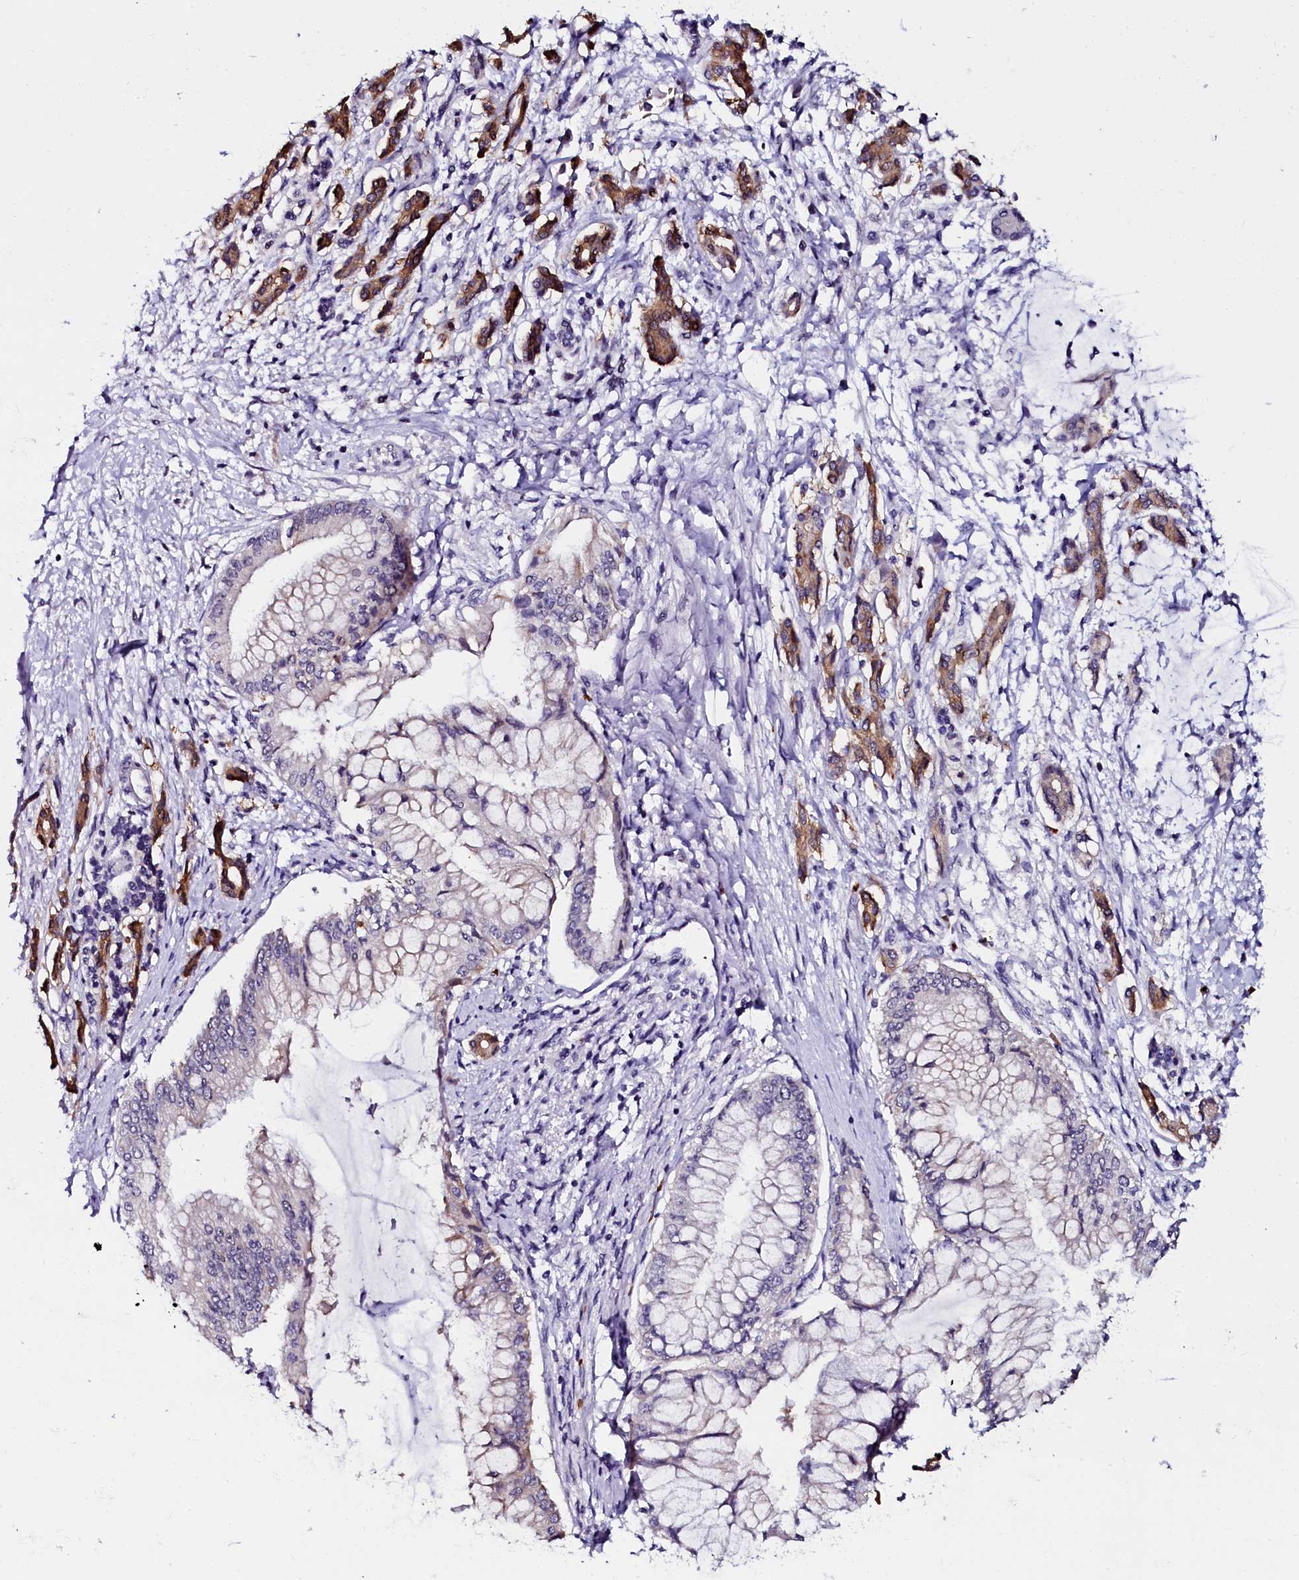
{"staining": {"intensity": "negative", "quantity": "none", "location": "none"}, "tissue": "pancreatic cancer", "cell_type": "Tumor cells", "image_type": "cancer", "snomed": [{"axis": "morphology", "description": "Adenocarcinoma, NOS"}, {"axis": "topography", "description": "Pancreas"}], "caption": "This is an immunohistochemistry photomicrograph of pancreatic cancer (adenocarcinoma). There is no staining in tumor cells.", "gene": "CTDSPL2", "patient": {"sex": "male", "age": 58}}